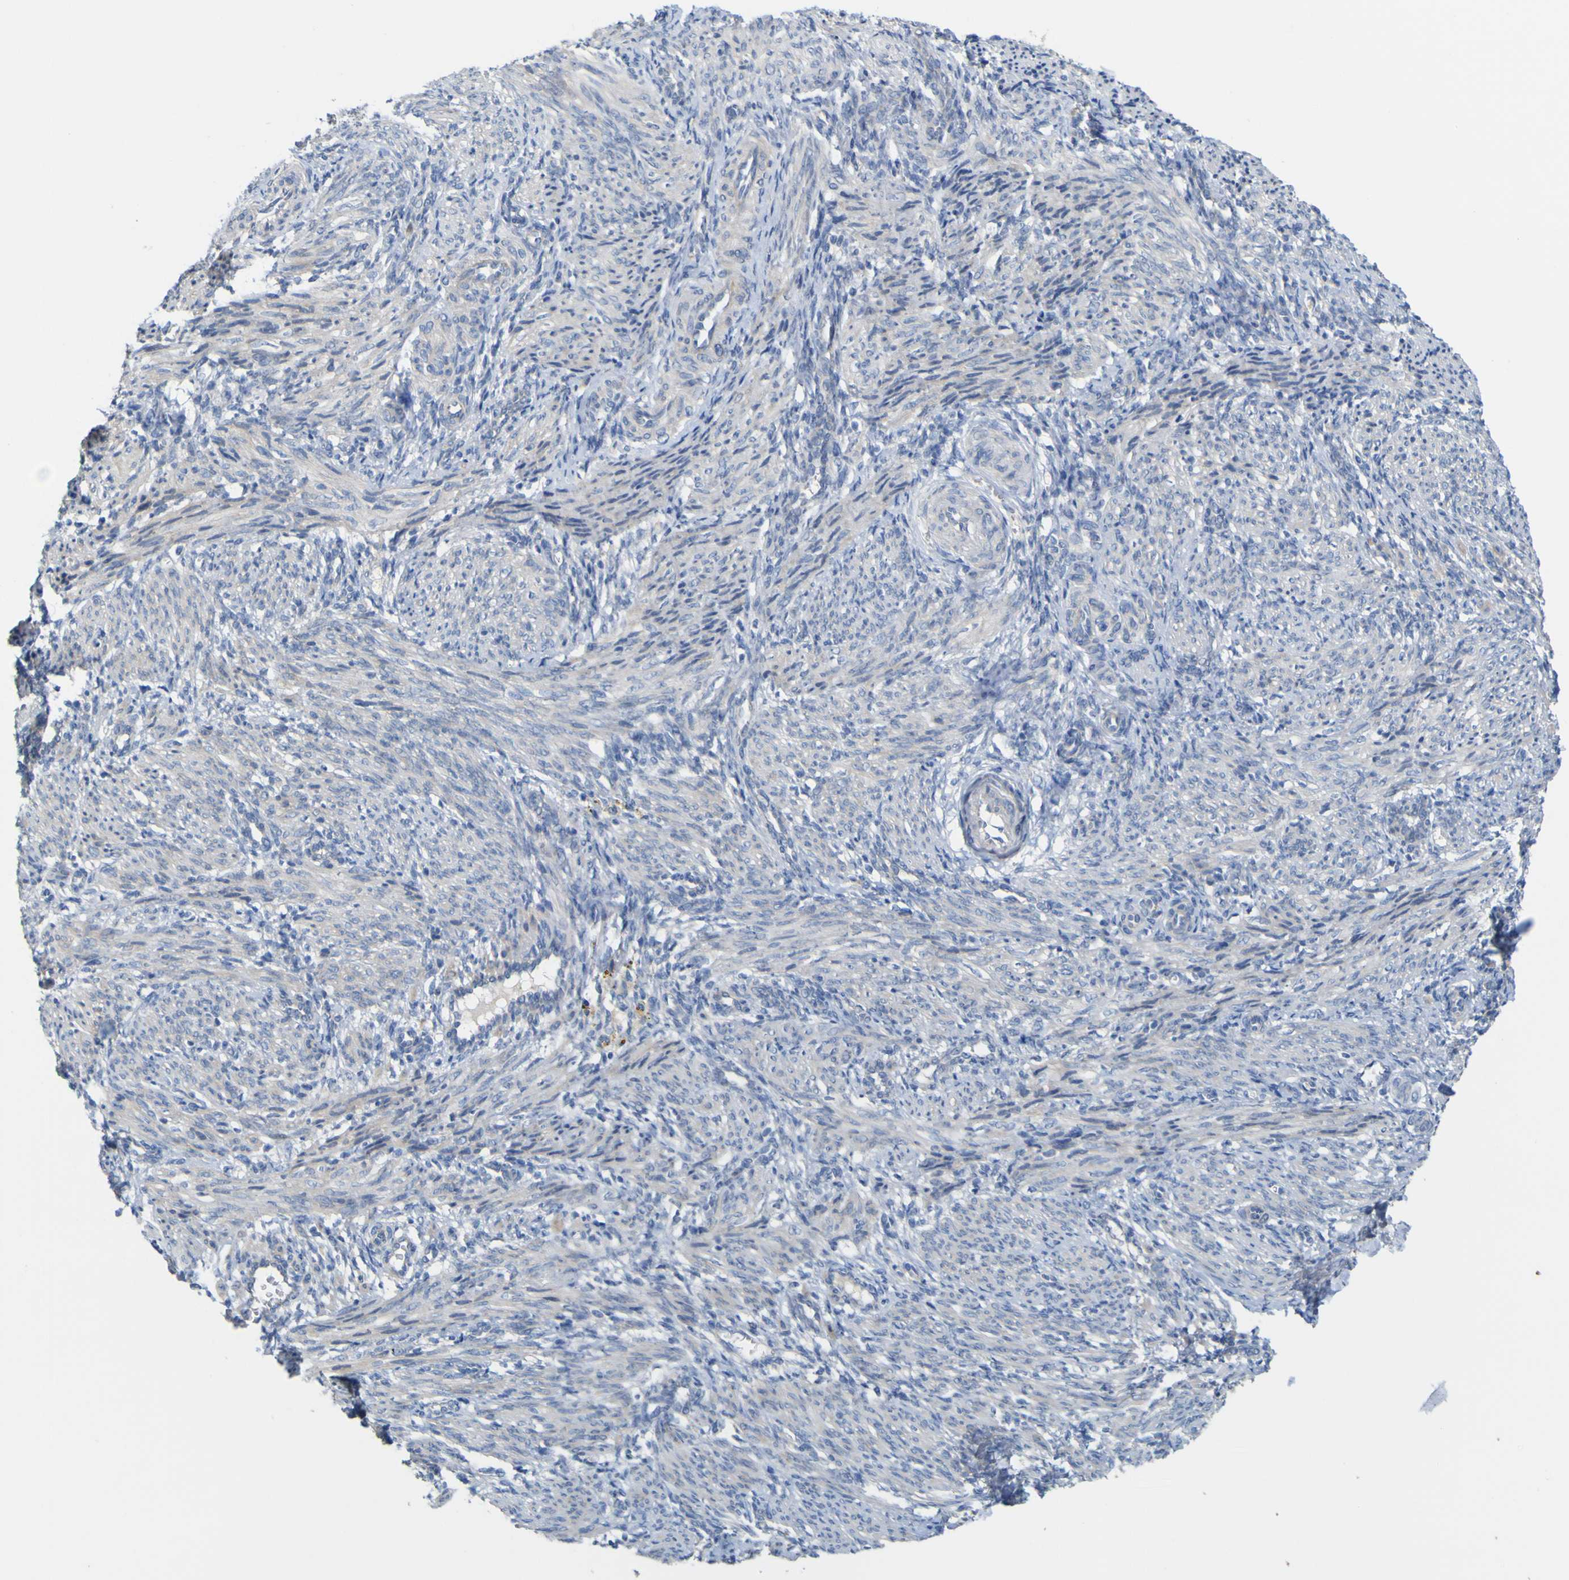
{"staining": {"intensity": "weak", "quantity": "25%-75%", "location": "cytoplasmic/membranous"}, "tissue": "smooth muscle", "cell_type": "Smooth muscle cells", "image_type": "normal", "snomed": [{"axis": "morphology", "description": "Normal tissue, NOS"}, {"axis": "topography", "description": "Endometrium"}], "caption": "Immunohistochemistry (DAB) staining of unremarkable smooth muscle displays weak cytoplasmic/membranous protein staining in approximately 25%-75% of smooth muscle cells. Using DAB (brown) and hematoxylin (blue) stains, captured at high magnification using brightfield microscopy.", "gene": "MYEOV", "patient": {"sex": "female", "age": 33}}